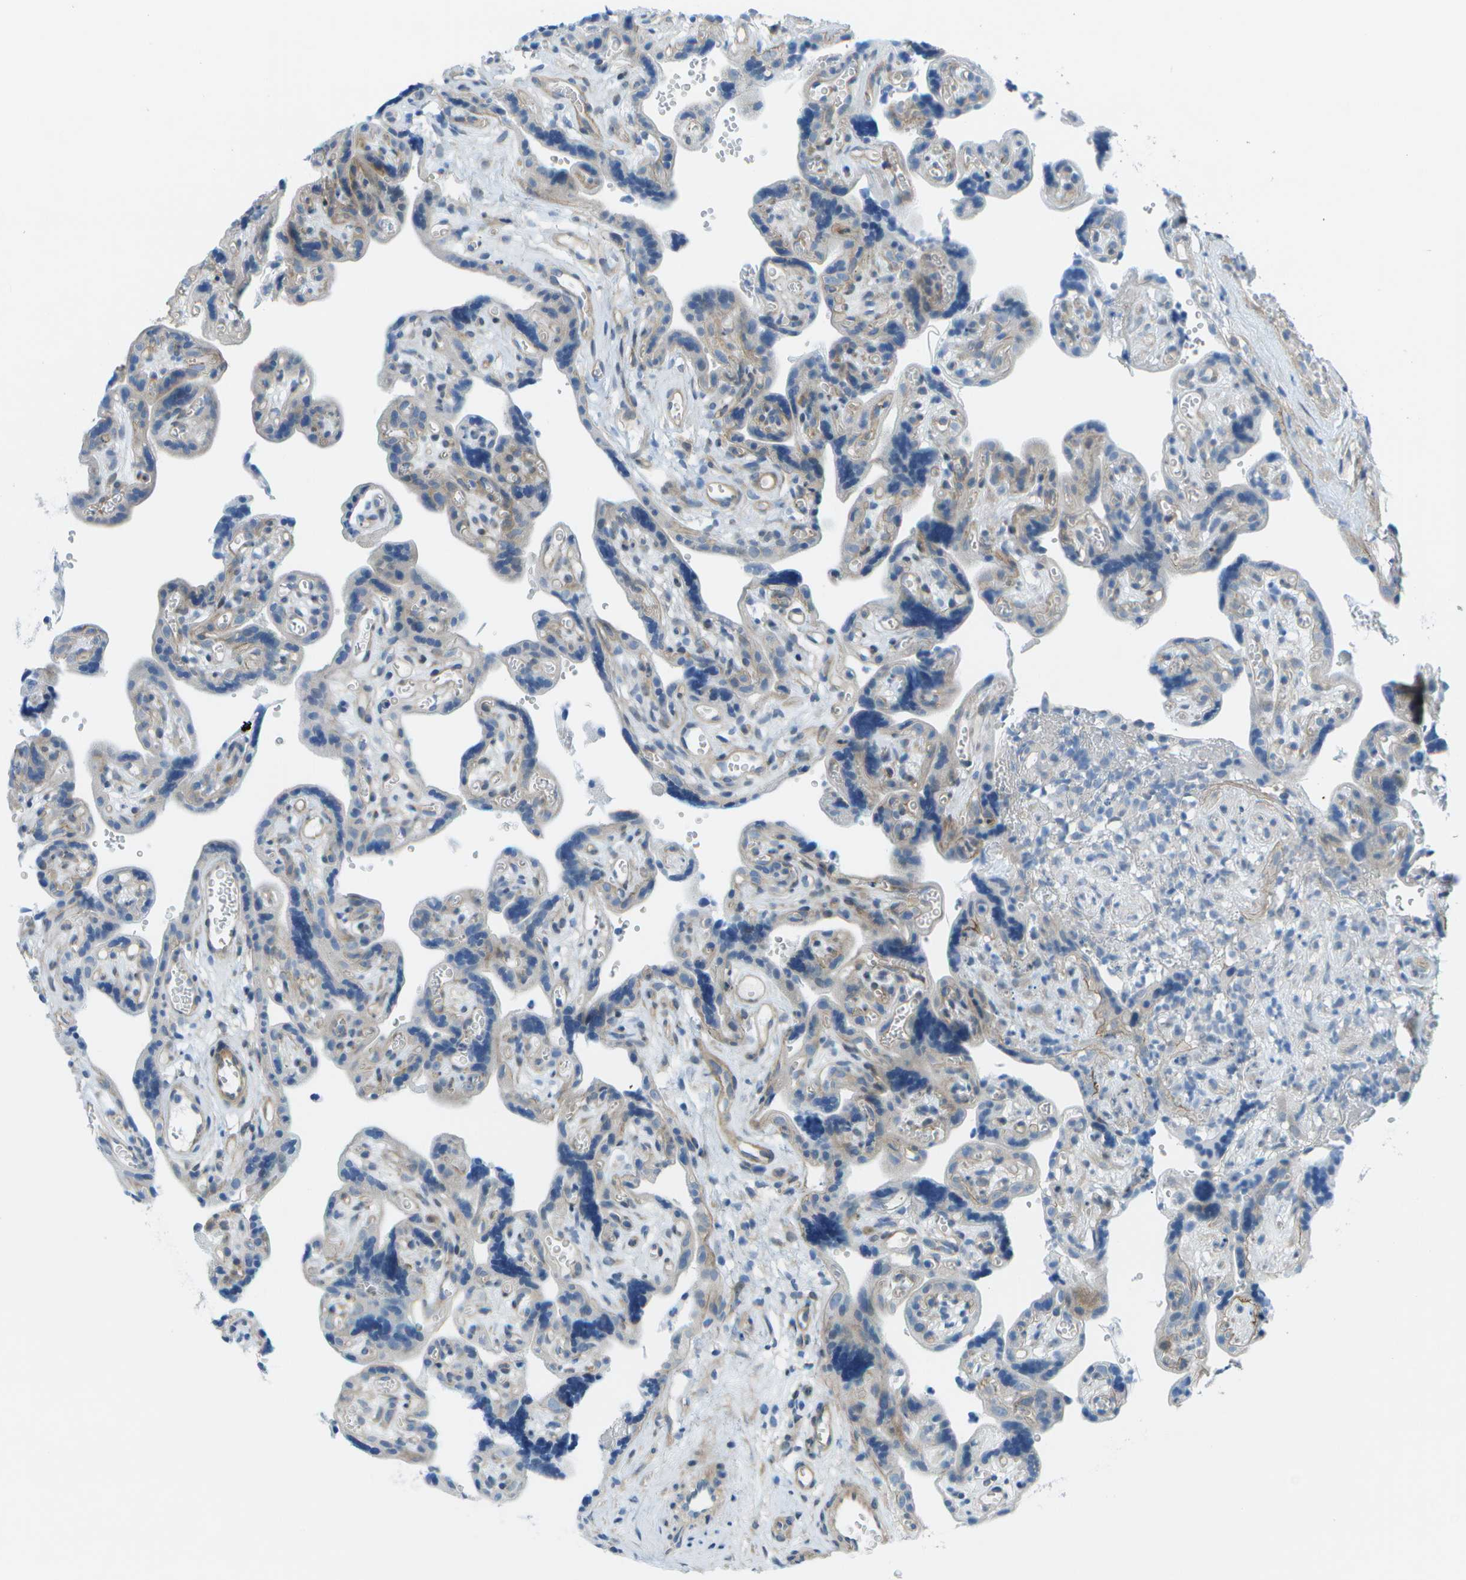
{"staining": {"intensity": "moderate", "quantity": ">75%", "location": "cytoplasmic/membranous"}, "tissue": "placenta", "cell_type": "Decidual cells", "image_type": "normal", "snomed": [{"axis": "morphology", "description": "Normal tissue, NOS"}, {"axis": "topography", "description": "Placenta"}], "caption": "This photomicrograph demonstrates unremarkable placenta stained with immunohistochemistry (IHC) to label a protein in brown. The cytoplasmic/membranous of decidual cells show moderate positivity for the protein. Nuclei are counter-stained blue.", "gene": "SORBS3", "patient": {"sex": "female", "age": 30}}